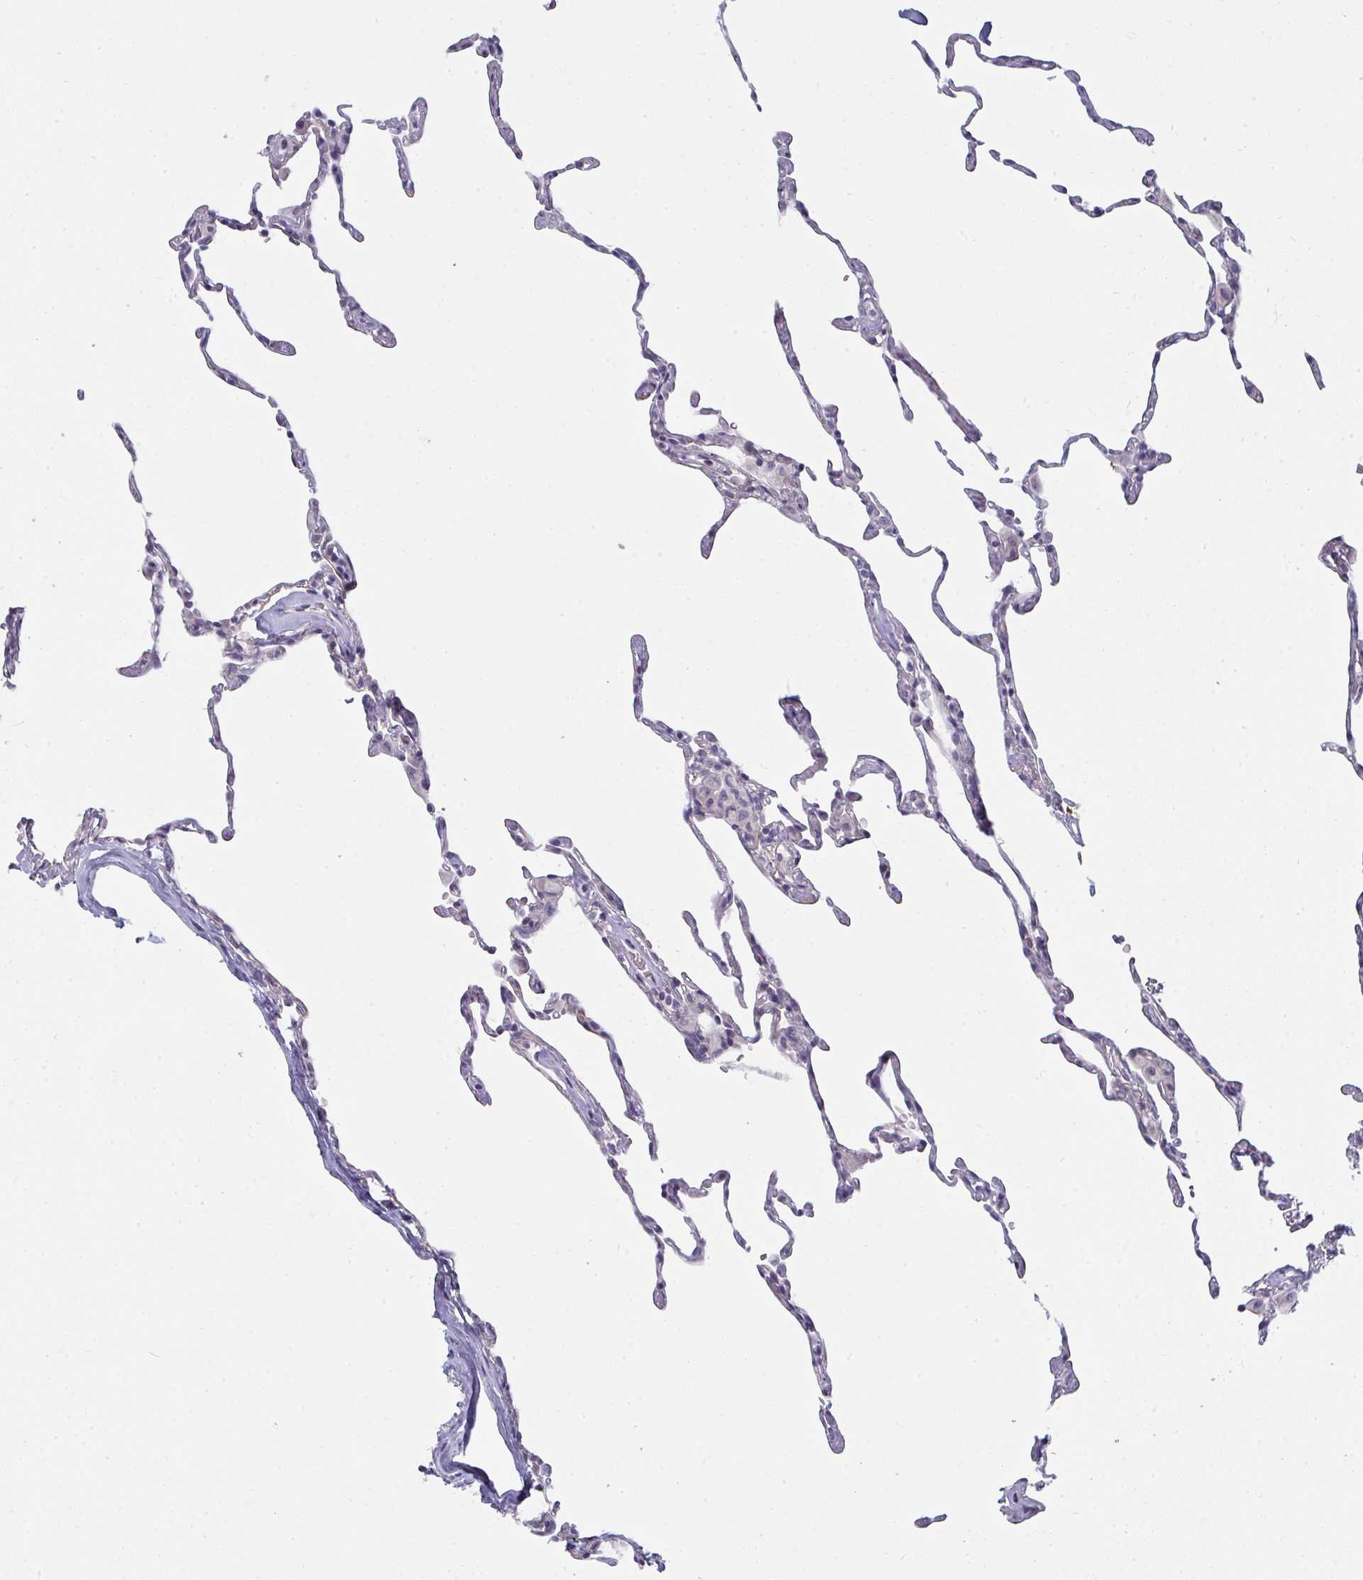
{"staining": {"intensity": "negative", "quantity": "none", "location": "none"}, "tissue": "lung", "cell_type": "Alveolar cells", "image_type": "normal", "snomed": [{"axis": "morphology", "description": "Normal tissue, NOS"}, {"axis": "topography", "description": "Lung"}], "caption": "Image shows no protein expression in alveolar cells of benign lung.", "gene": "SHB", "patient": {"sex": "female", "age": 57}}